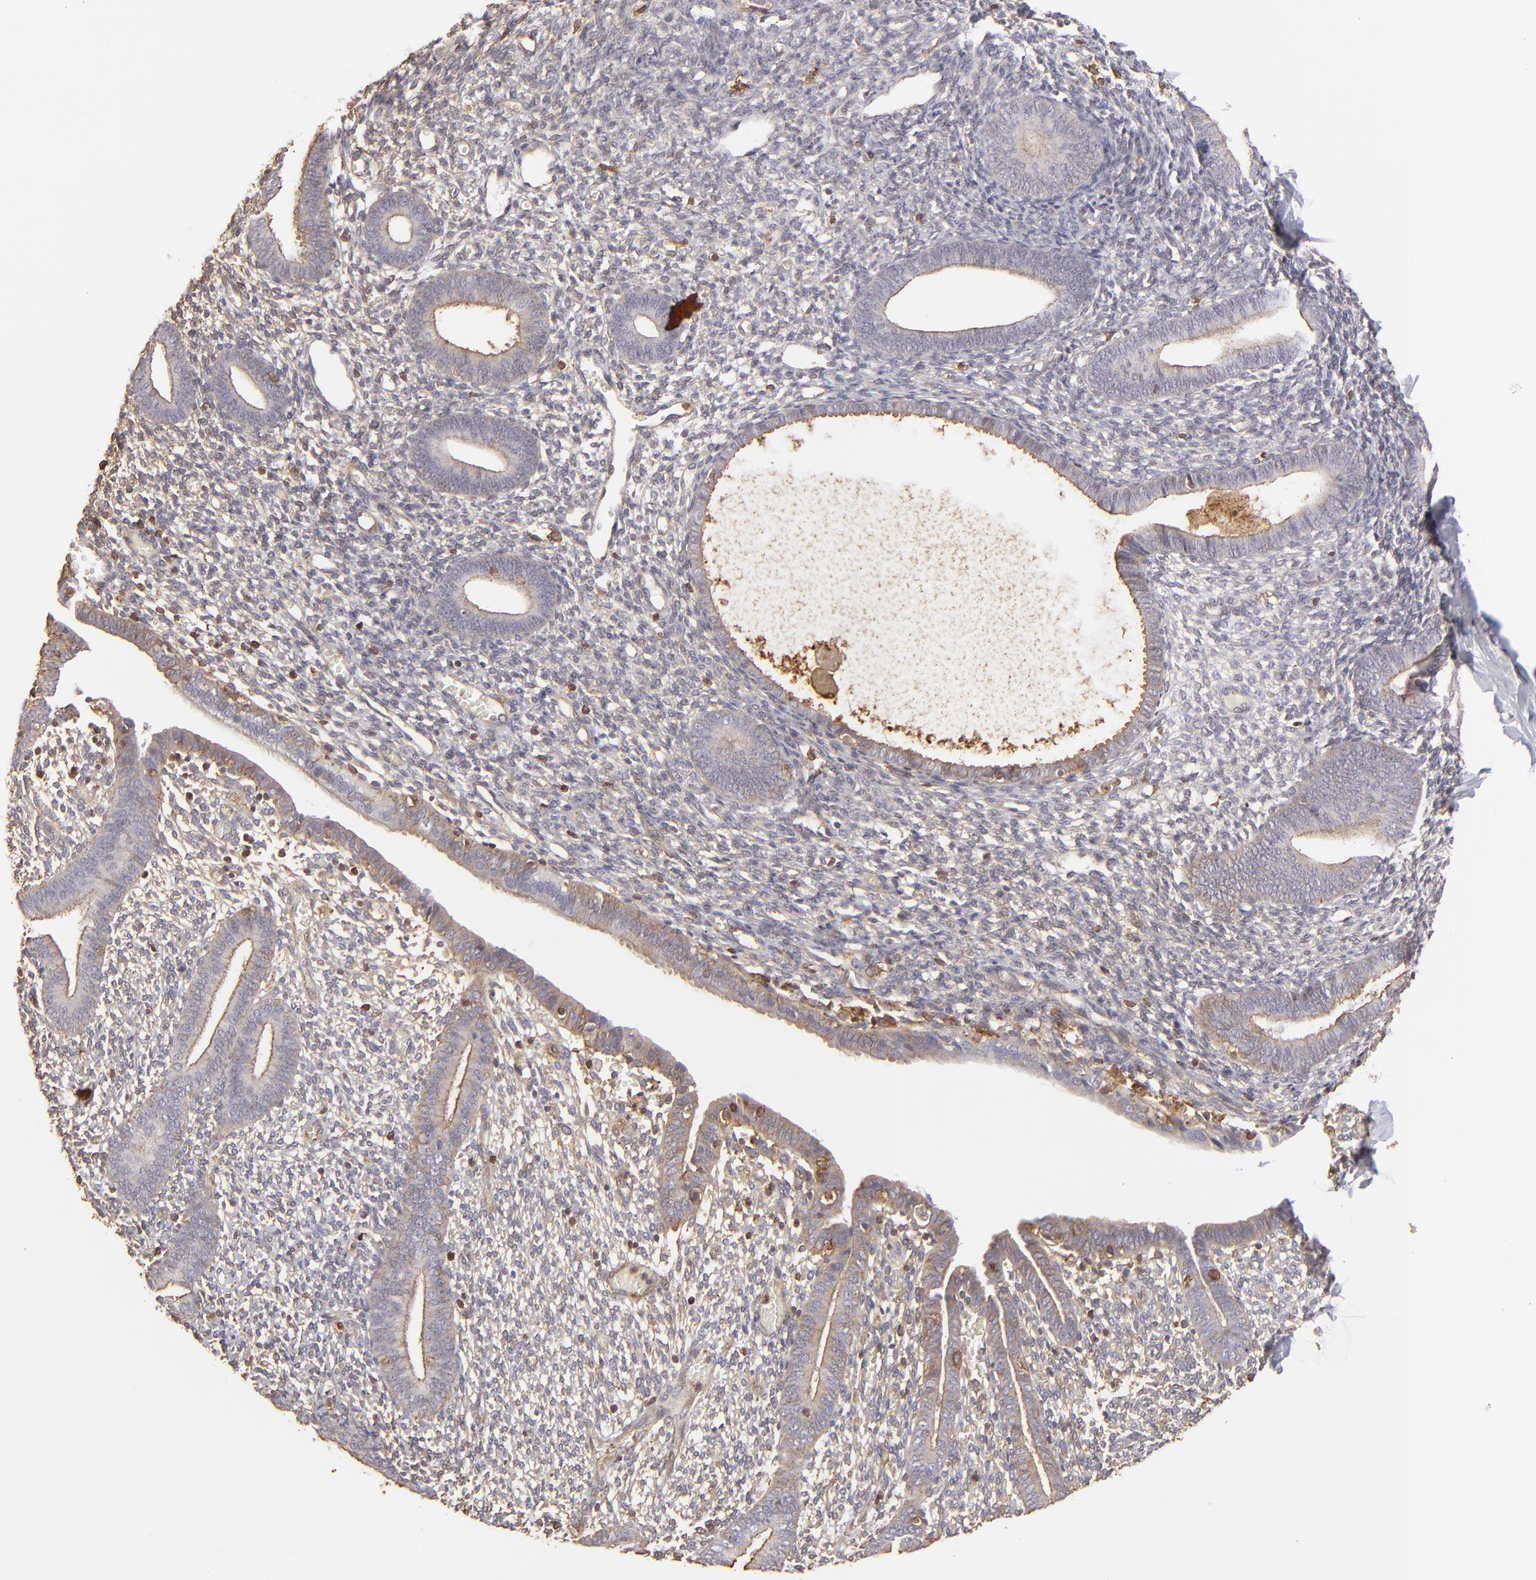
{"staining": {"intensity": "negative", "quantity": "none", "location": "none"}, "tissue": "endometrium", "cell_type": "Cells in endometrial stroma", "image_type": "normal", "snomed": [{"axis": "morphology", "description": "Normal tissue, NOS"}, {"axis": "topography", "description": "Smooth muscle"}, {"axis": "topography", "description": "Endometrium"}], "caption": "Protein analysis of normal endometrium shows no significant positivity in cells in endometrial stroma.", "gene": "ACTB", "patient": {"sex": "female", "age": 57}}